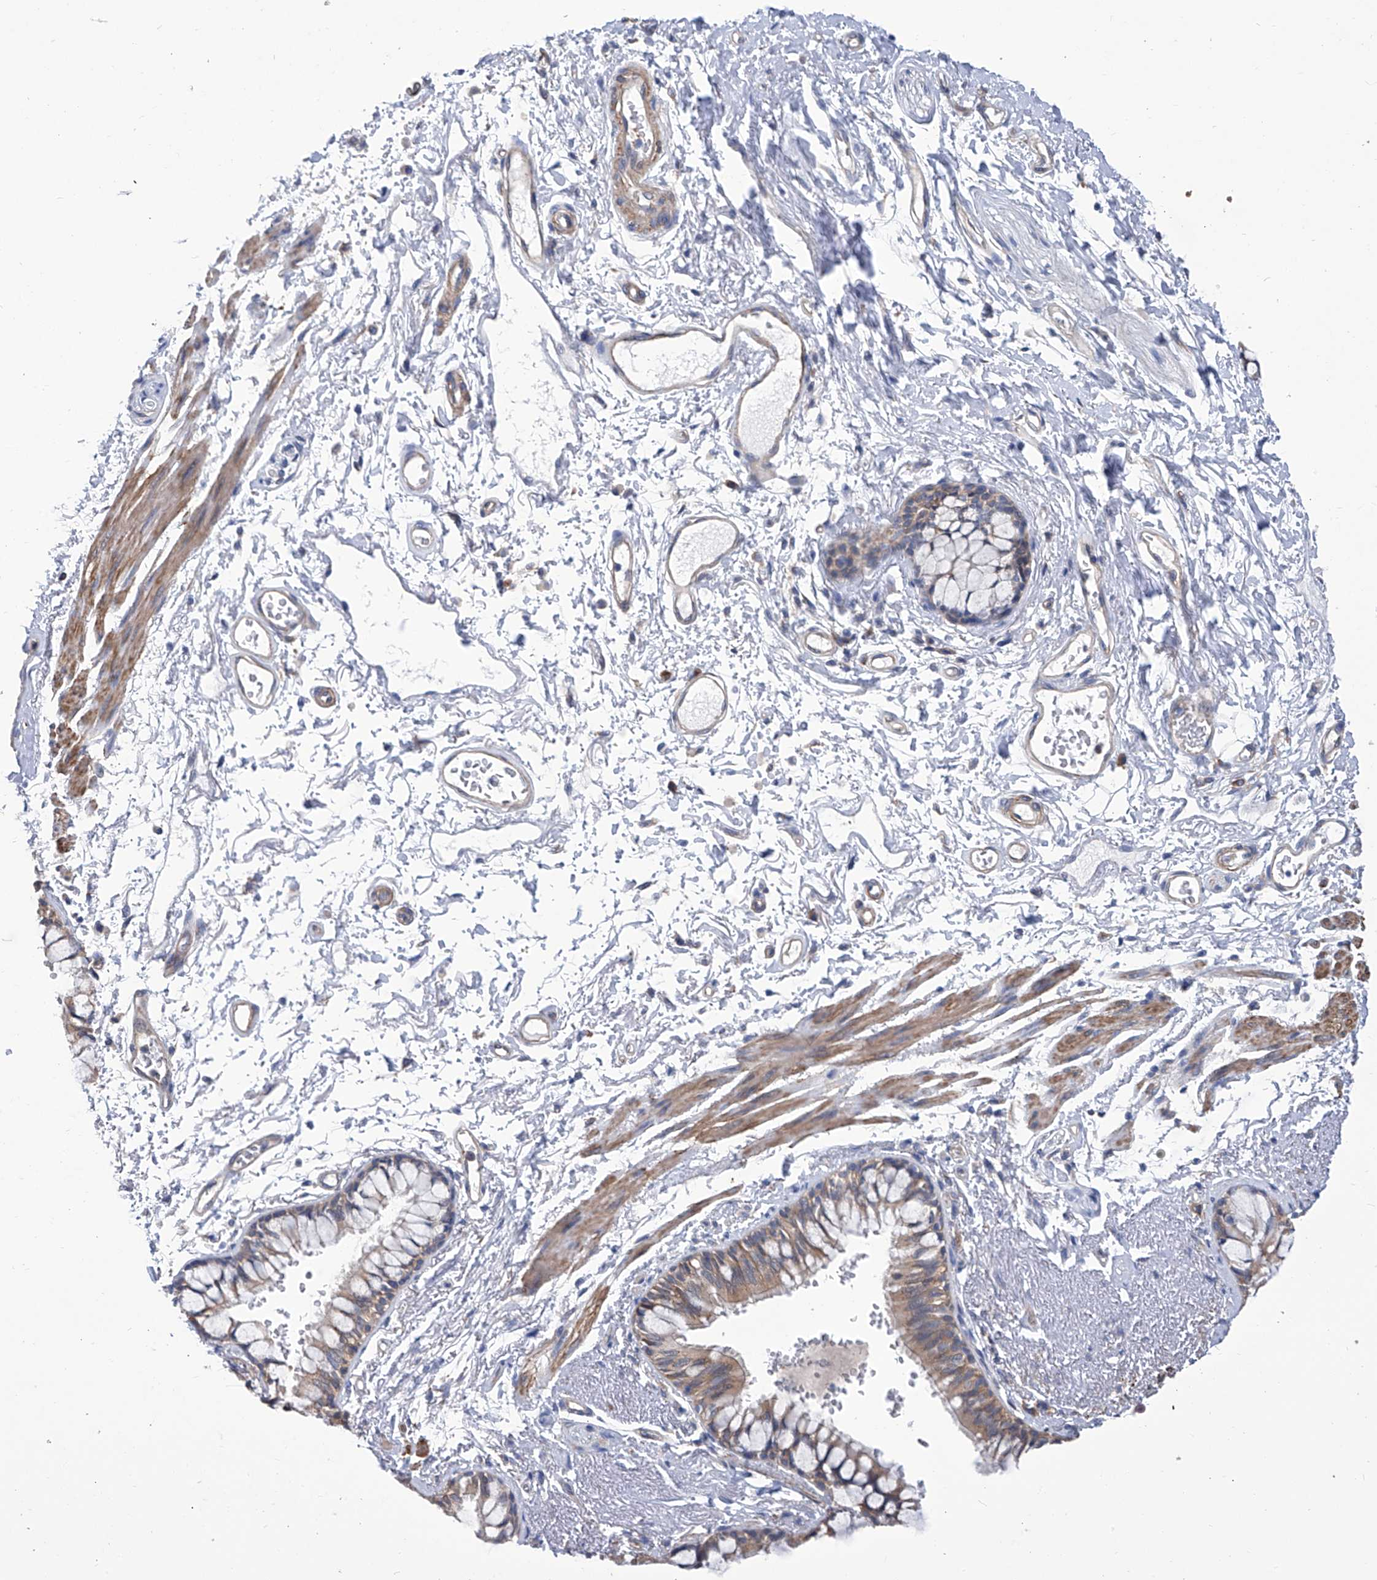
{"staining": {"intensity": "weak", "quantity": ">75%", "location": "cytoplasmic/membranous"}, "tissue": "bronchus", "cell_type": "Respiratory epithelial cells", "image_type": "normal", "snomed": [{"axis": "morphology", "description": "Normal tissue, NOS"}, {"axis": "topography", "description": "Cartilage tissue"}, {"axis": "topography", "description": "Bronchus"}], "caption": "Immunohistochemical staining of benign human bronchus demonstrates weak cytoplasmic/membranous protein expression in approximately >75% of respiratory epithelial cells. (DAB (3,3'-diaminobenzidine) IHC, brown staining for protein, blue staining for nuclei).", "gene": "SMS", "patient": {"sex": "female", "age": 73}}